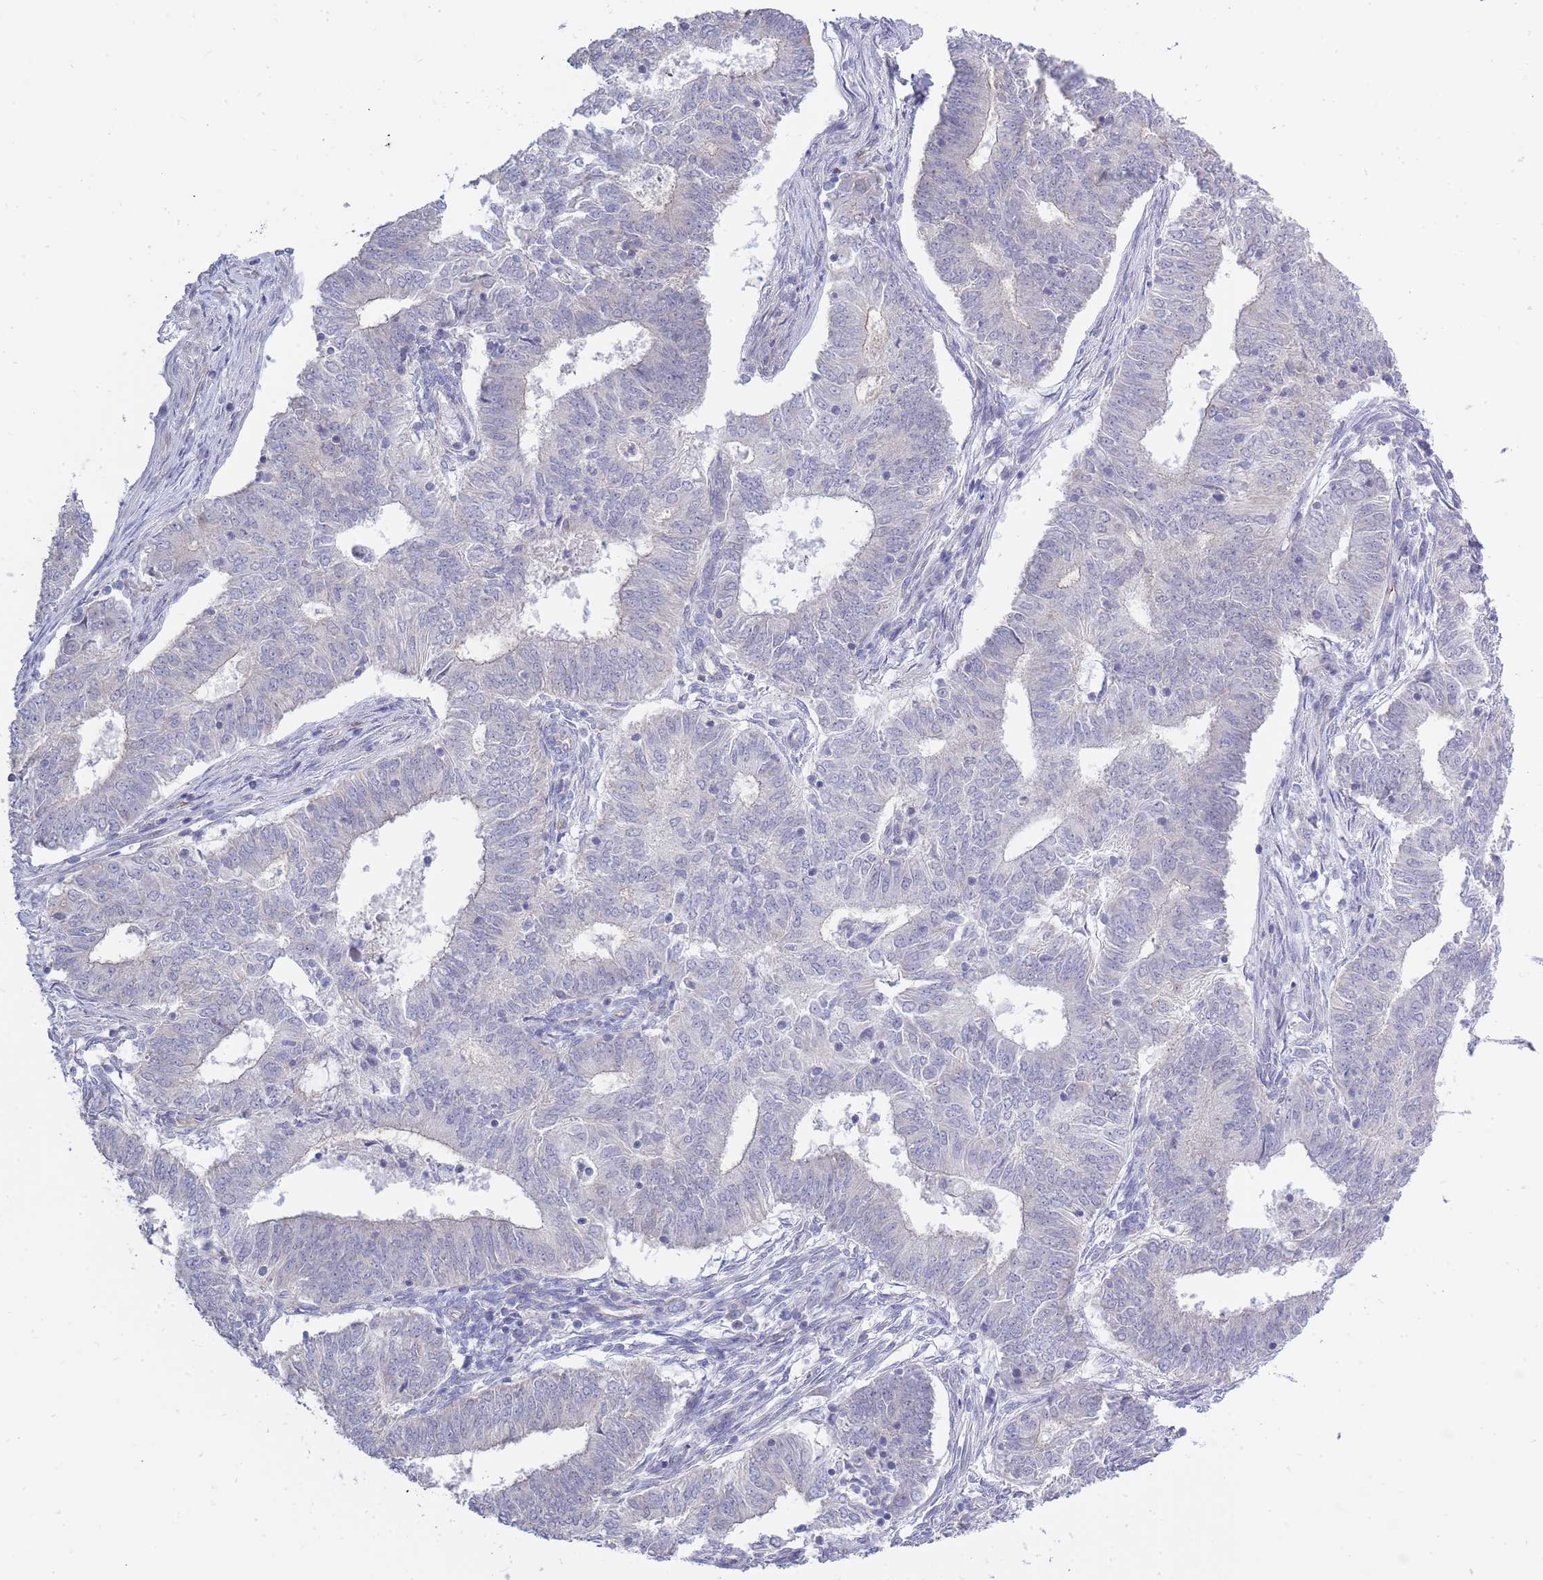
{"staining": {"intensity": "negative", "quantity": "none", "location": "none"}, "tissue": "endometrial cancer", "cell_type": "Tumor cells", "image_type": "cancer", "snomed": [{"axis": "morphology", "description": "Adenocarcinoma, NOS"}, {"axis": "topography", "description": "Endometrium"}], "caption": "IHC photomicrograph of neoplastic tissue: endometrial cancer (adenocarcinoma) stained with DAB (3,3'-diaminobenzidine) shows no significant protein positivity in tumor cells.", "gene": "C19orf25", "patient": {"sex": "female", "age": 62}}